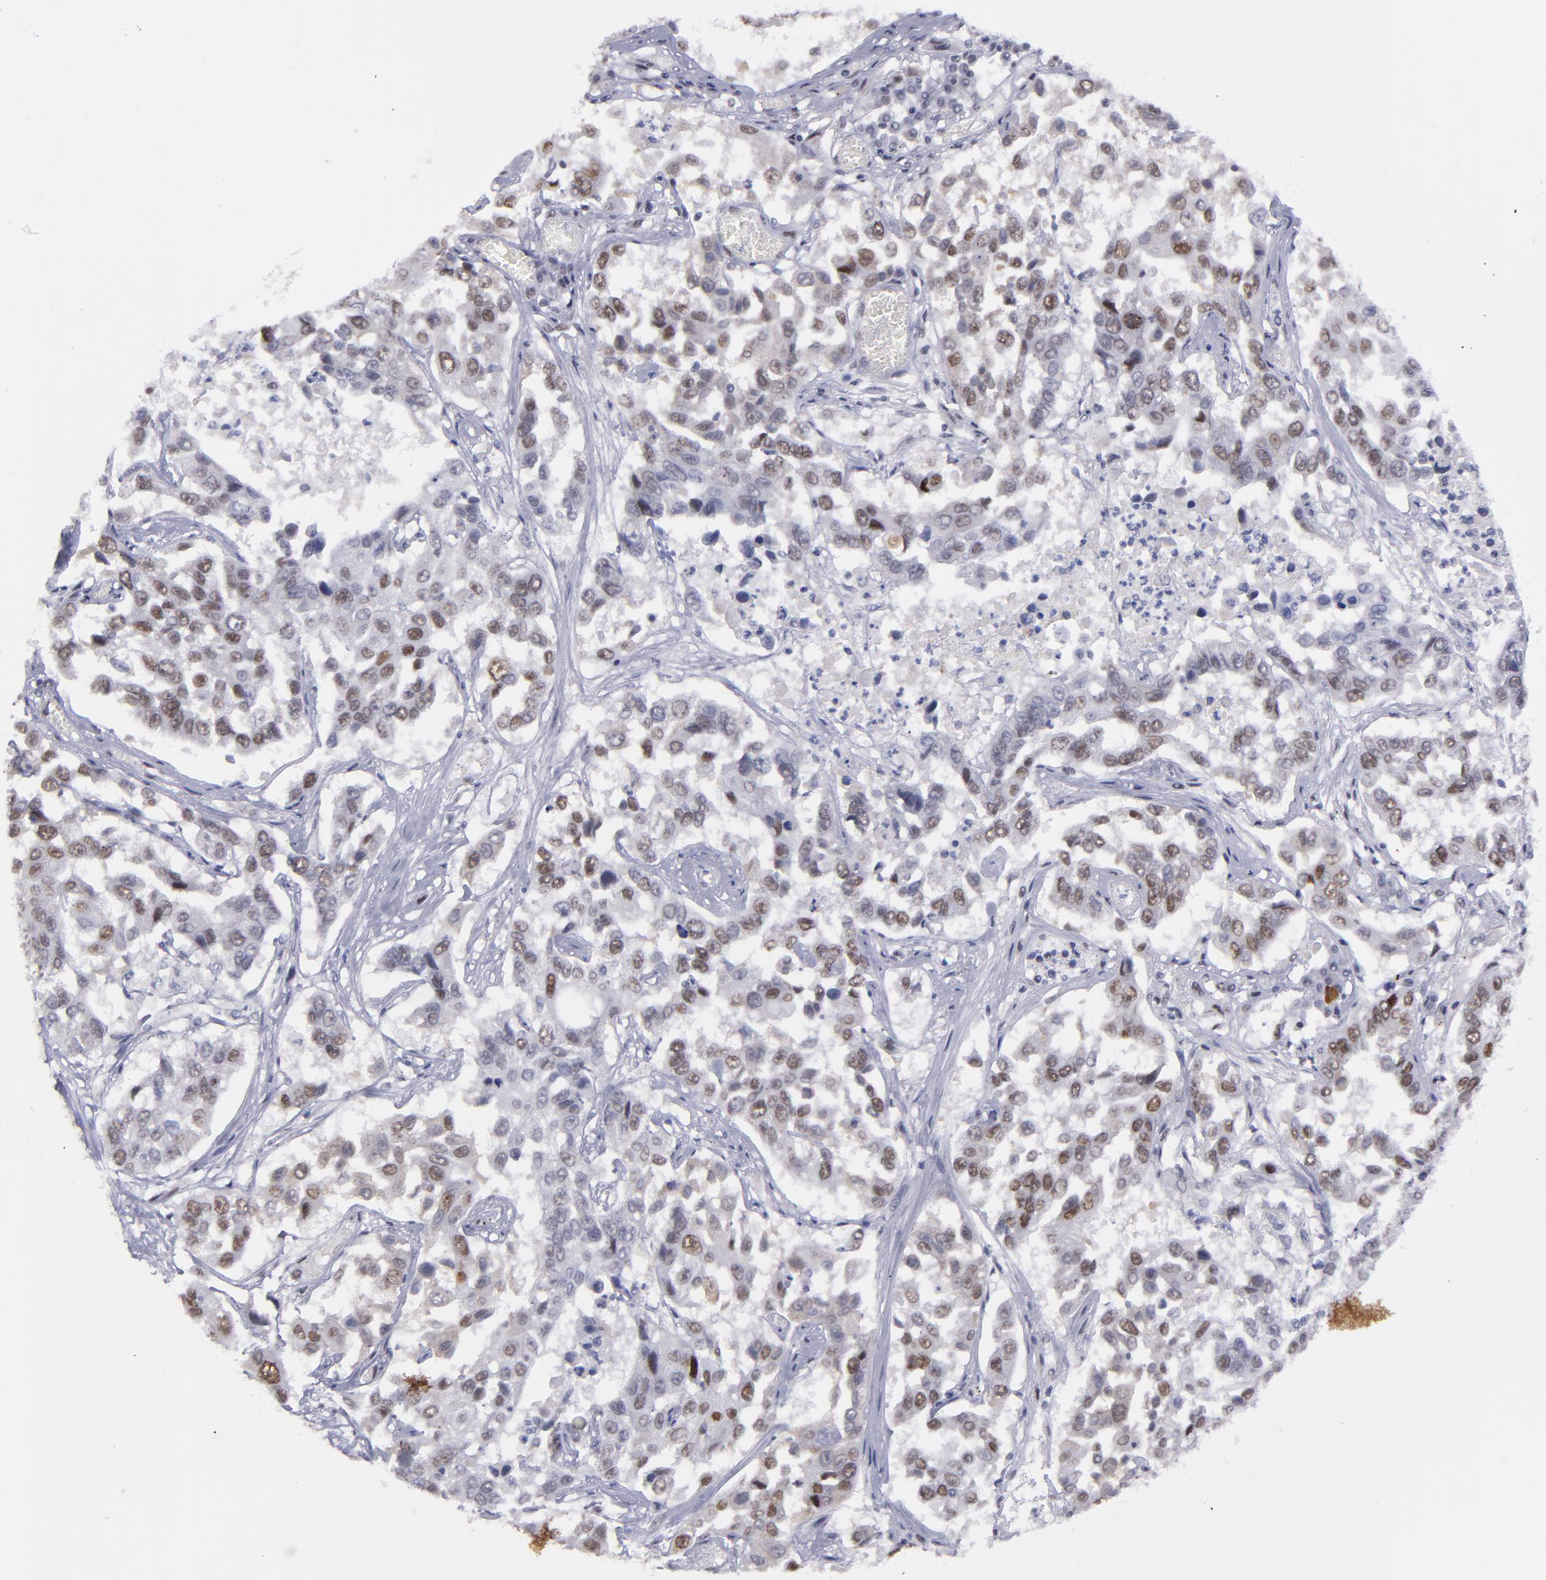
{"staining": {"intensity": "moderate", "quantity": "25%-75%", "location": "nuclear"}, "tissue": "lung cancer", "cell_type": "Tumor cells", "image_type": "cancer", "snomed": [{"axis": "morphology", "description": "Squamous cell carcinoma, NOS"}, {"axis": "topography", "description": "Lung"}], "caption": "Human lung cancer stained for a protein (brown) shows moderate nuclear positive staining in approximately 25%-75% of tumor cells.", "gene": "OTUB2", "patient": {"sex": "male", "age": 71}}